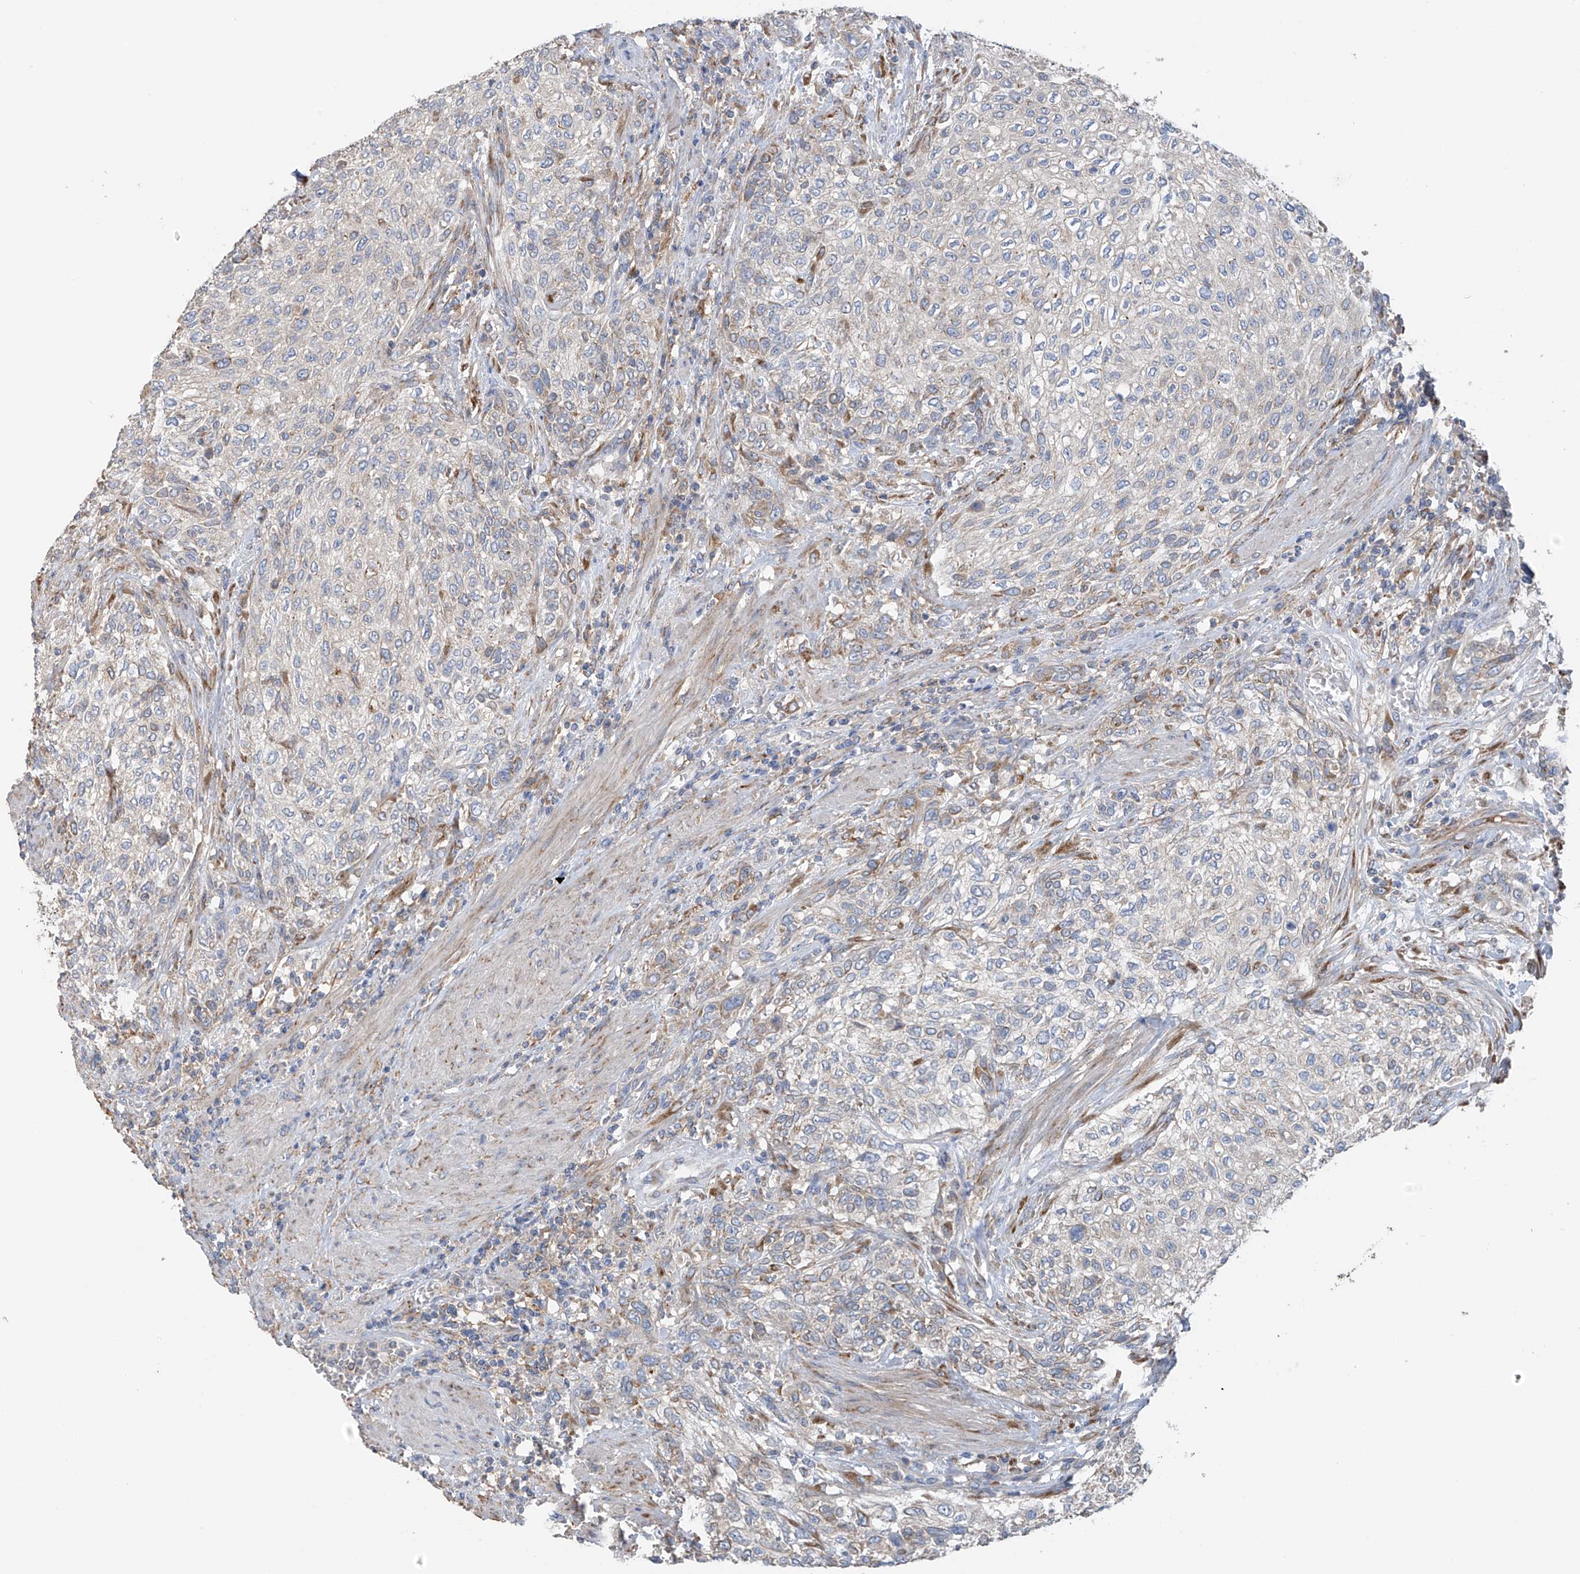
{"staining": {"intensity": "negative", "quantity": "none", "location": "none"}, "tissue": "urothelial cancer", "cell_type": "Tumor cells", "image_type": "cancer", "snomed": [{"axis": "morphology", "description": "Urothelial carcinoma, High grade"}, {"axis": "topography", "description": "Urinary bladder"}], "caption": "DAB (3,3'-diaminobenzidine) immunohistochemical staining of human urothelial cancer displays no significant positivity in tumor cells. The staining was performed using DAB (3,3'-diaminobenzidine) to visualize the protein expression in brown, while the nuclei were stained in blue with hematoxylin (Magnification: 20x).", "gene": "GALNTL6", "patient": {"sex": "male", "age": 35}}